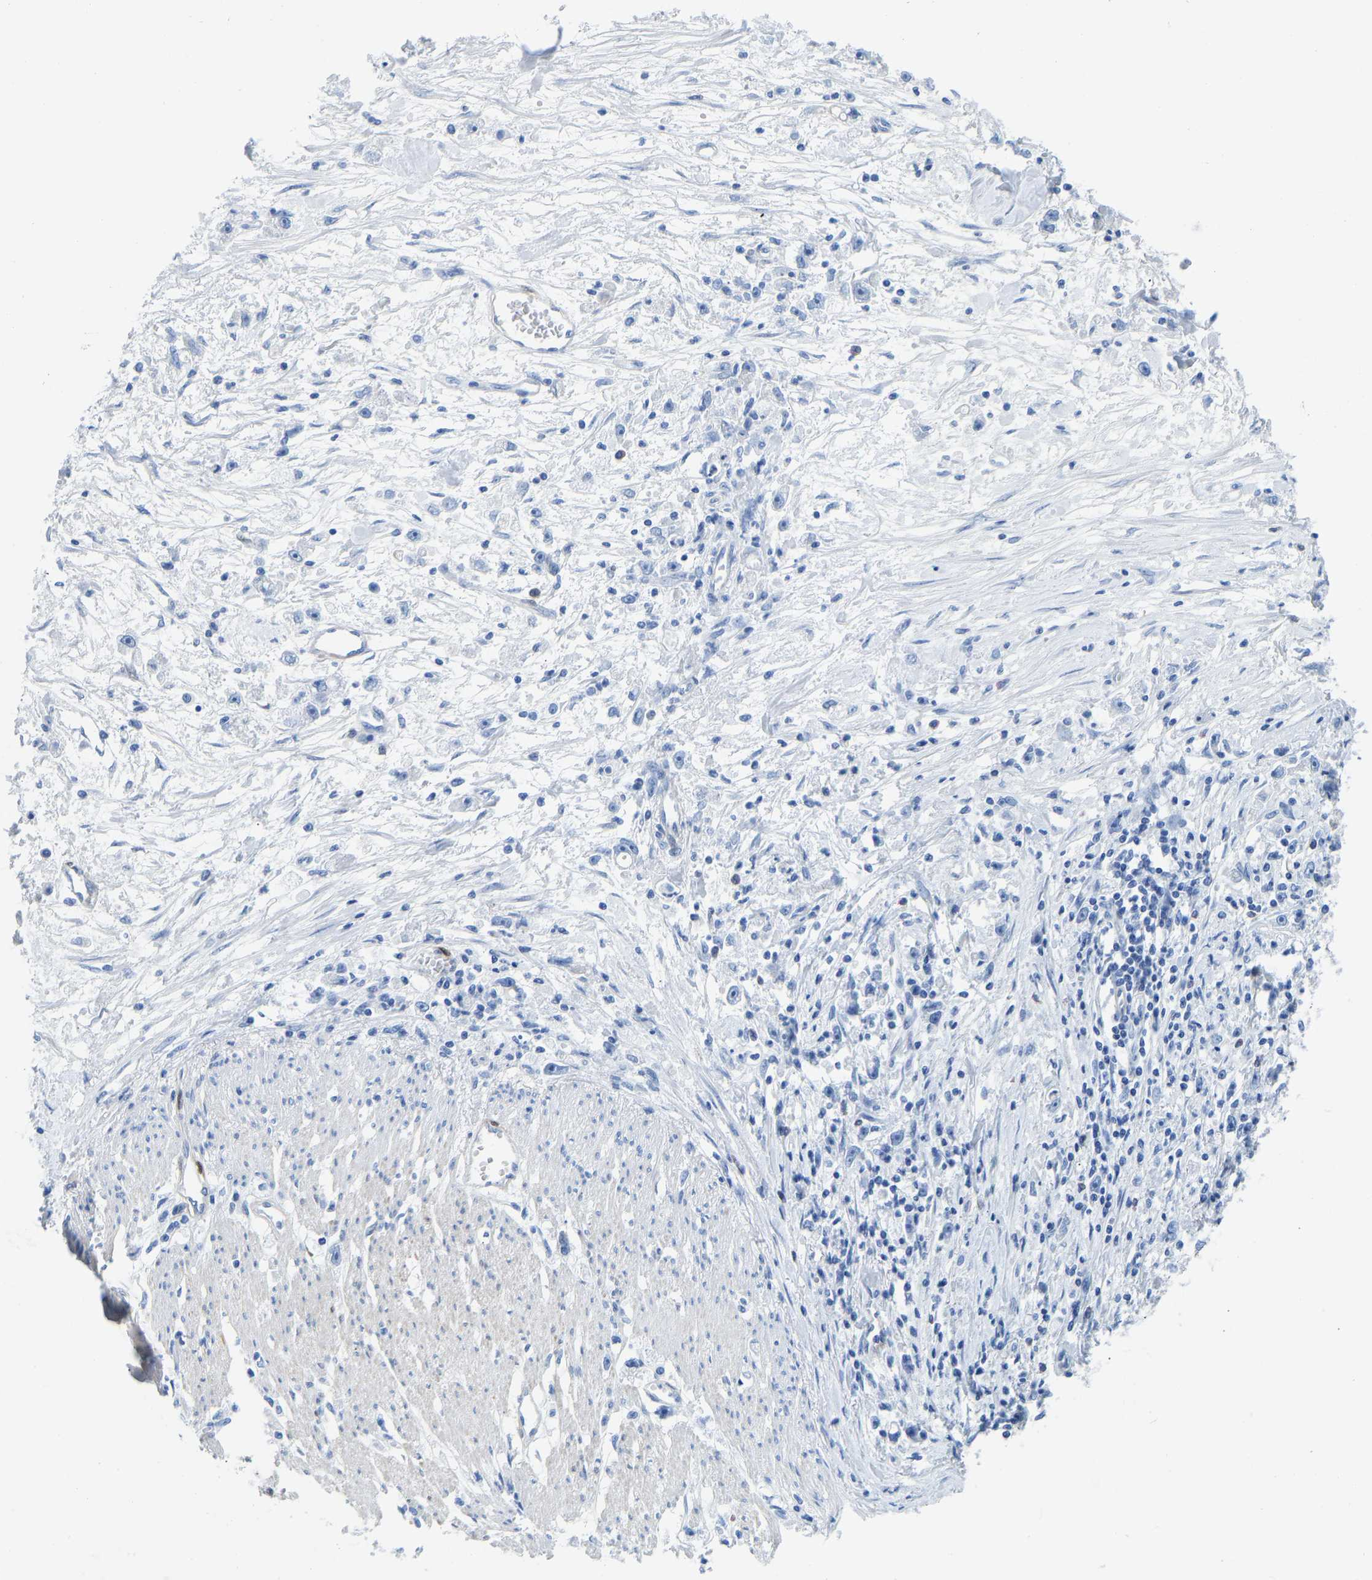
{"staining": {"intensity": "negative", "quantity": "none", "location": "none"}, "tissue": "stomach cancer", "cell_type": "Tumor cells", "image_type": "cancer", "snomed": [{"axis": "morphology", "description": "Adenocarcinoma, NOS"}, {"axis": "topography", "description": "Stomach"}], "caption": "IHC micrograph of neoplastic tissue: human stomach cancer (adenocarcinoma) stained with DAB (3,3'-diaminobenzidine) shows no significant protein positivity in tumor cells. Nuclei are stained in blue.", "gene": "NKAIN3", "patient": {"sex": "female", "age": 59}}